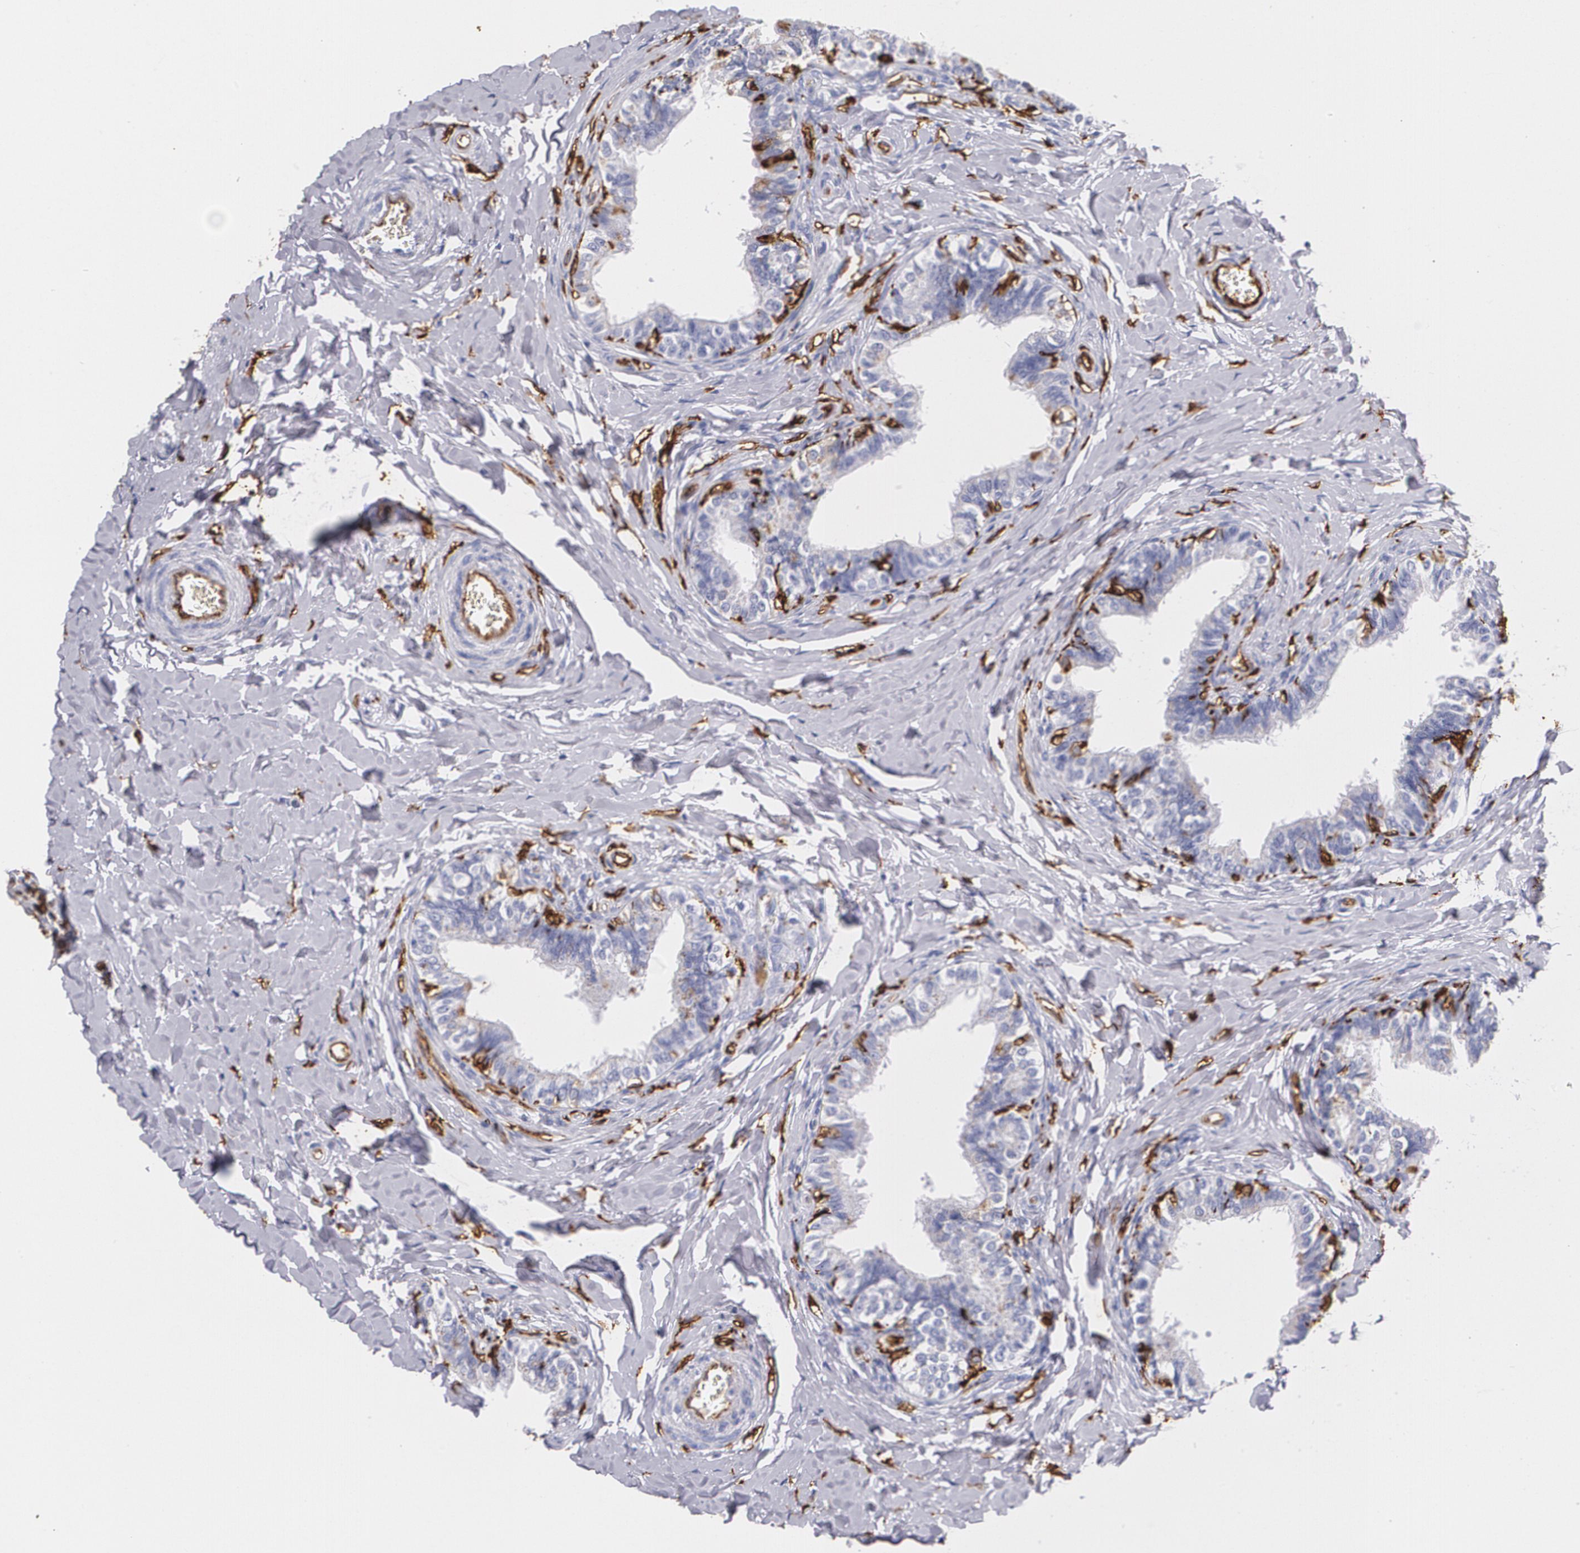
{"staining": {"intensity": "strong", "quantity": ">75%", "location": "cytoplasmic/membranous"}, "tissue": "epididymis", "cell_type": "Glandular cells", "image_type": "normal", "snomed": [{"axis": "morphology", "description": "Normal tissue, NOS"}, {"axis": "topography", "description": "Soft tissue"}, {"axis": "topography", "description": "Epididymis"}], "caption": "A brown stain highlights strong cytoplasmic/membranous positivity of a protein in glandular cells of normal human epididymis.", "gene": "HLA", "patient": {"sex": "male", "age": 26}}